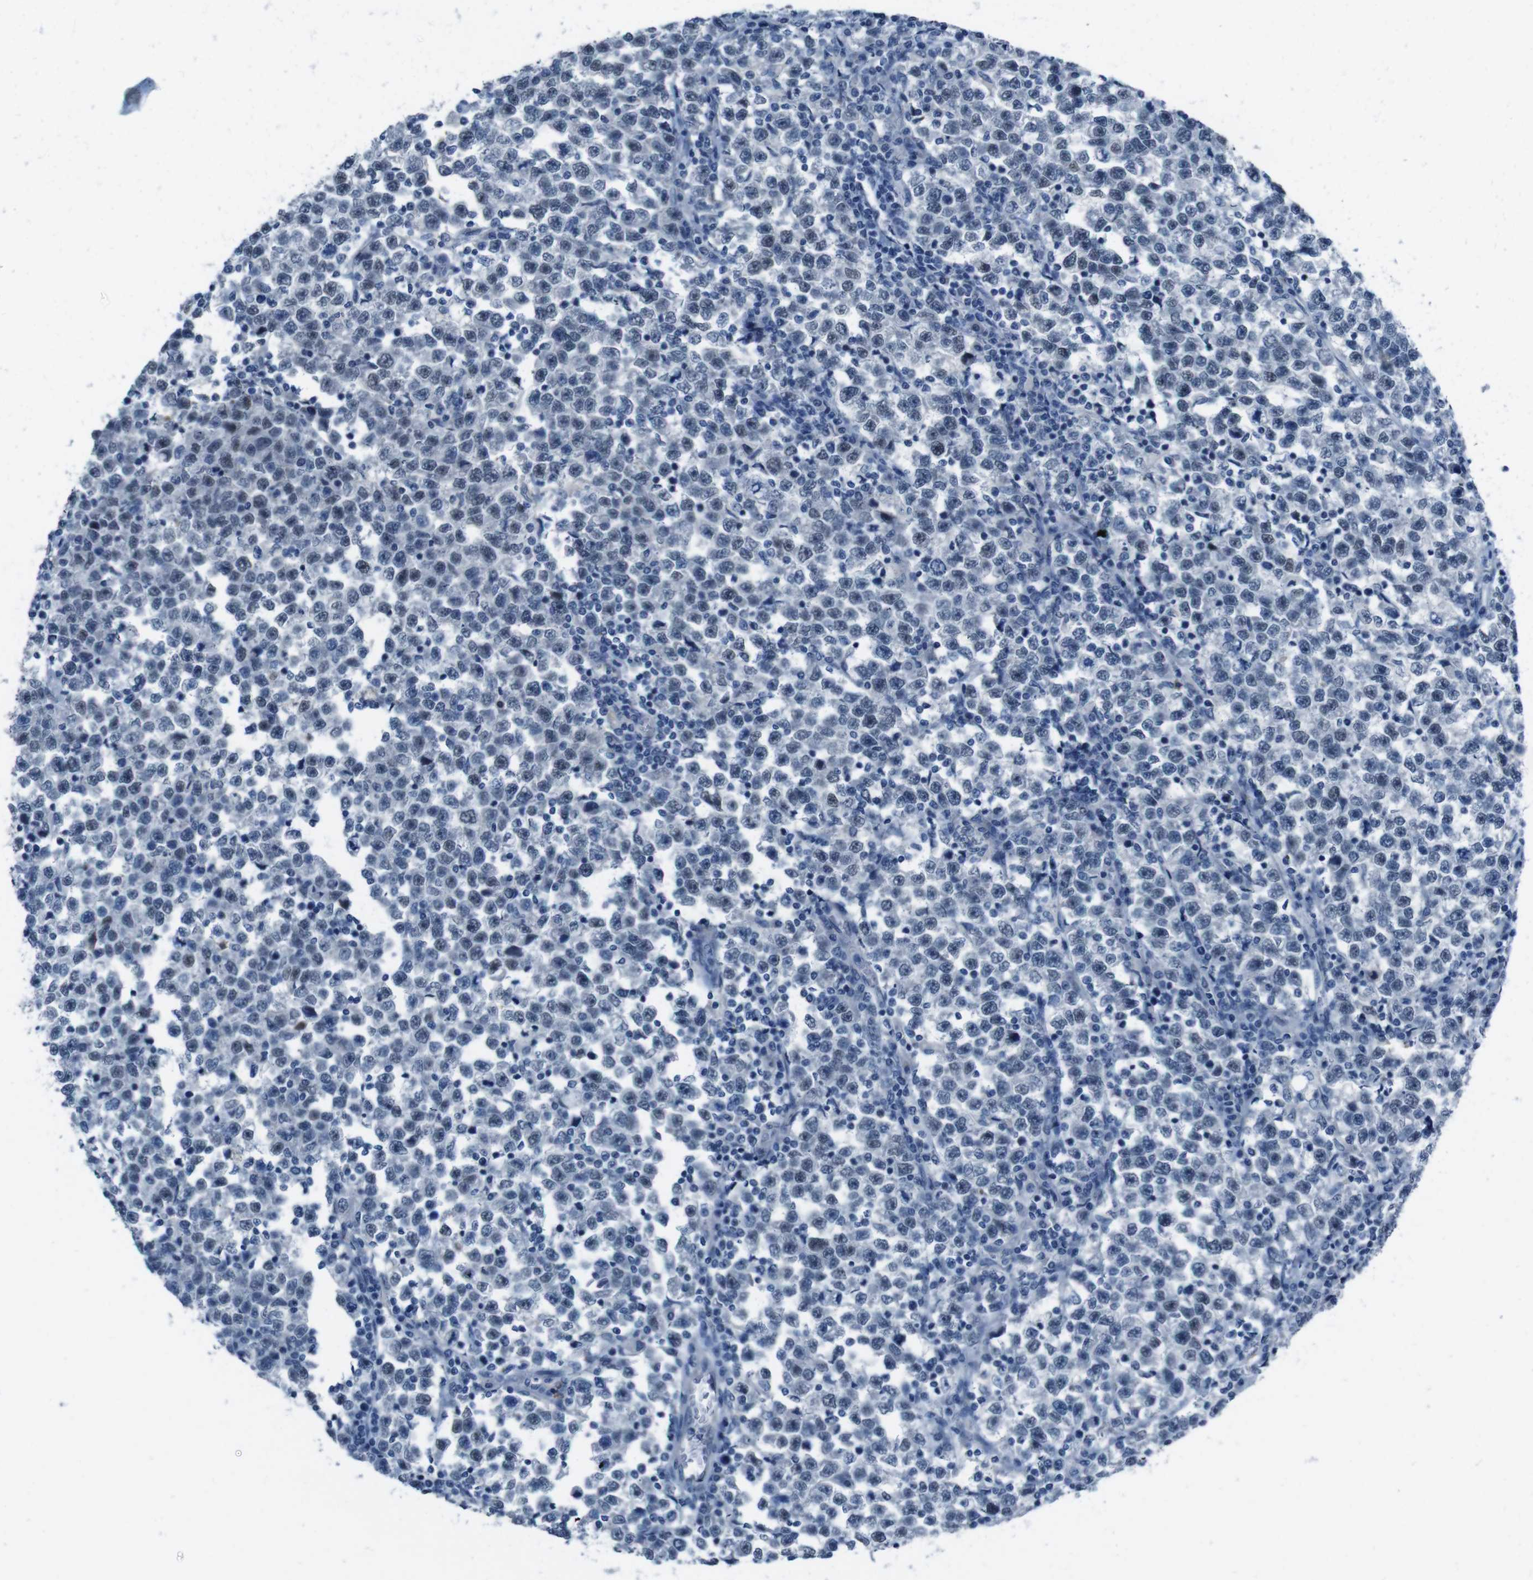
{"staining": {"intensity": "negative", "quantity": "none", "location": "none"}, "tissue": "testis cancer", "cell_type": "Tumor cells", "image_type": "cancer", "snomed": [{"axis": "morphology", "description": "Normal tissue, NOS"}, {"axis": "morphology", "description": "Seminoma, NOS"}, {"axis": "topography", "description": "Testis"}], "caption": "The immunohistochemistry histopathology image has no significant positivity in tumor cells of seminoma (testis) tissue.", "gene": "CDHR2", "patient": {"sex": "male", "age": 43}}